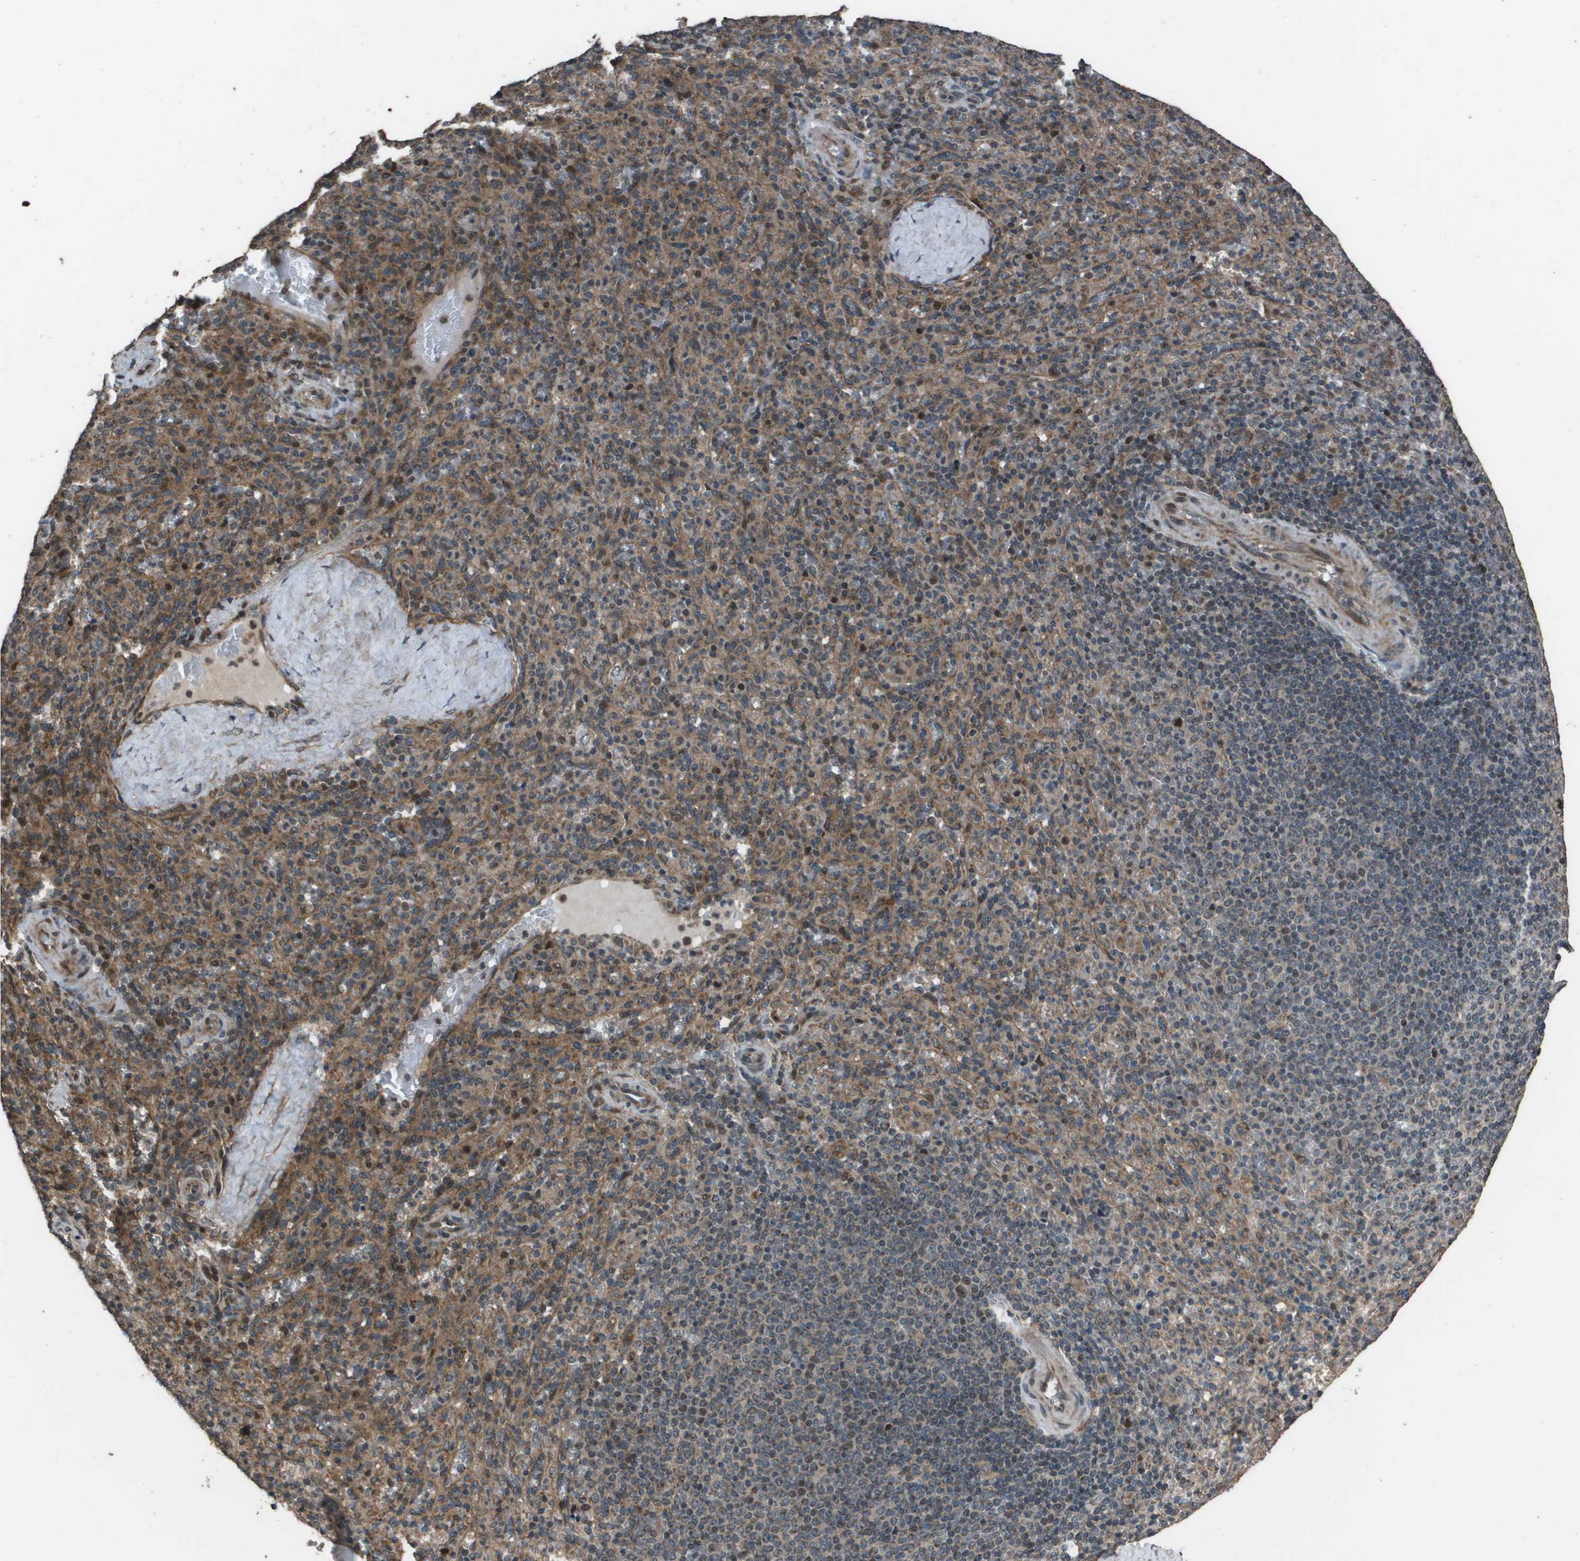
{"staining": {"intensity": "moderate", "quantity": "25%-75%", "location": "cytoplasmic/membranous"}, "tissue": "spleen", "cell_type": "Cells in red pulp", "image_type": "normal", "snomed": [{"axis": "morphology", "description": "Normal tissue, NOS"}, {"axis": "topography", "description": "Spleen"}], "caption": "The photomicrograph reveals a brown stain indicating the presence of a protein in the cytoplasmic/membranous of cells in red pulp in spleen.", "gene": "FIG4", "patient": {"sex": "male", "age": 36}}